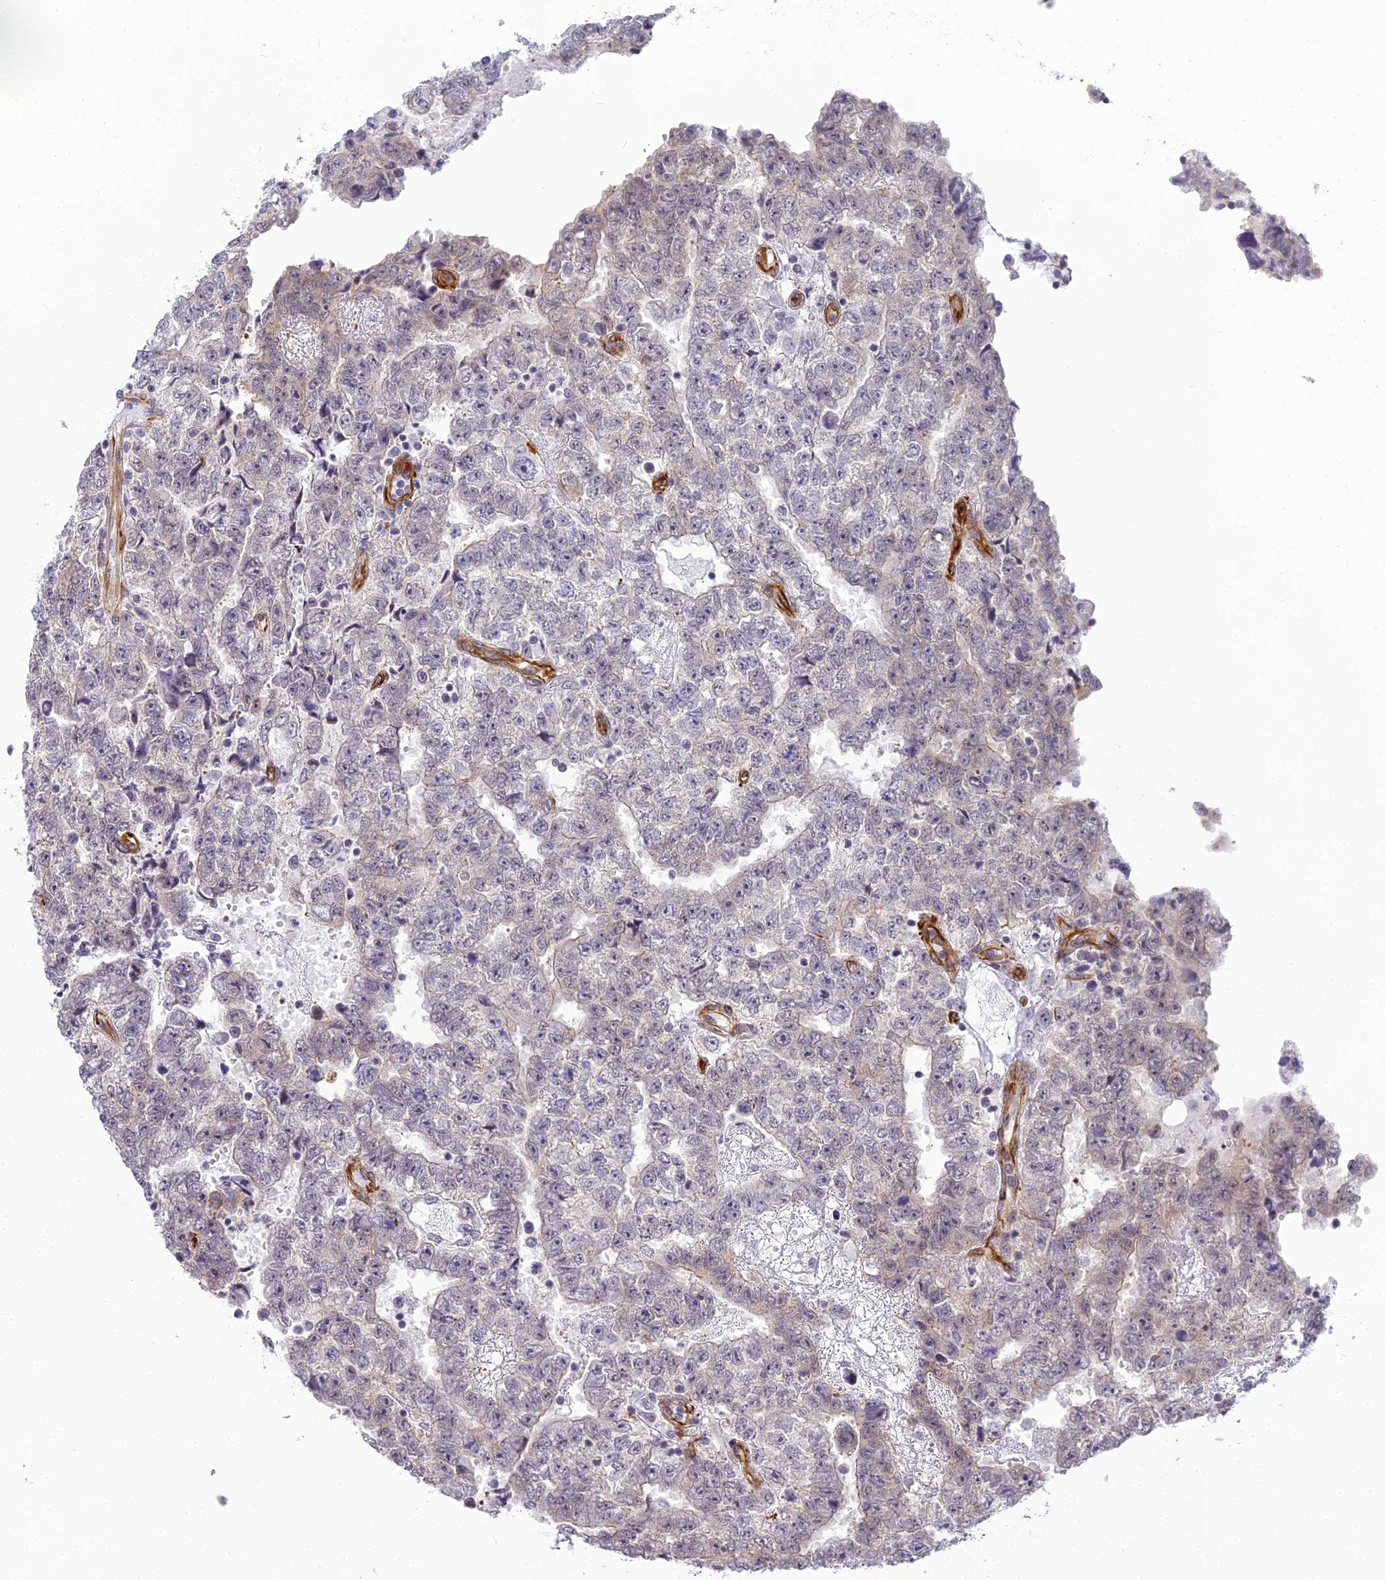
{"staining": {"intensity": "negative", "quantity": "none", "location": "none"}, "tissue": "testis cancer", "cell_type": "Tumor cells", "image_type": "cancer", "snomed": [{"axis": "morphology", "description": "Carcinoma, Embryonal, NOS"}, {"axis": "topography", "description": "Testis"}], "caption": "Immunohistochemical staining of embryonal carcinoma (testis) reveals no significant expression in tumor cells.", "gene": "RGL3", "patient": {"sex": "male", "age": 25}}